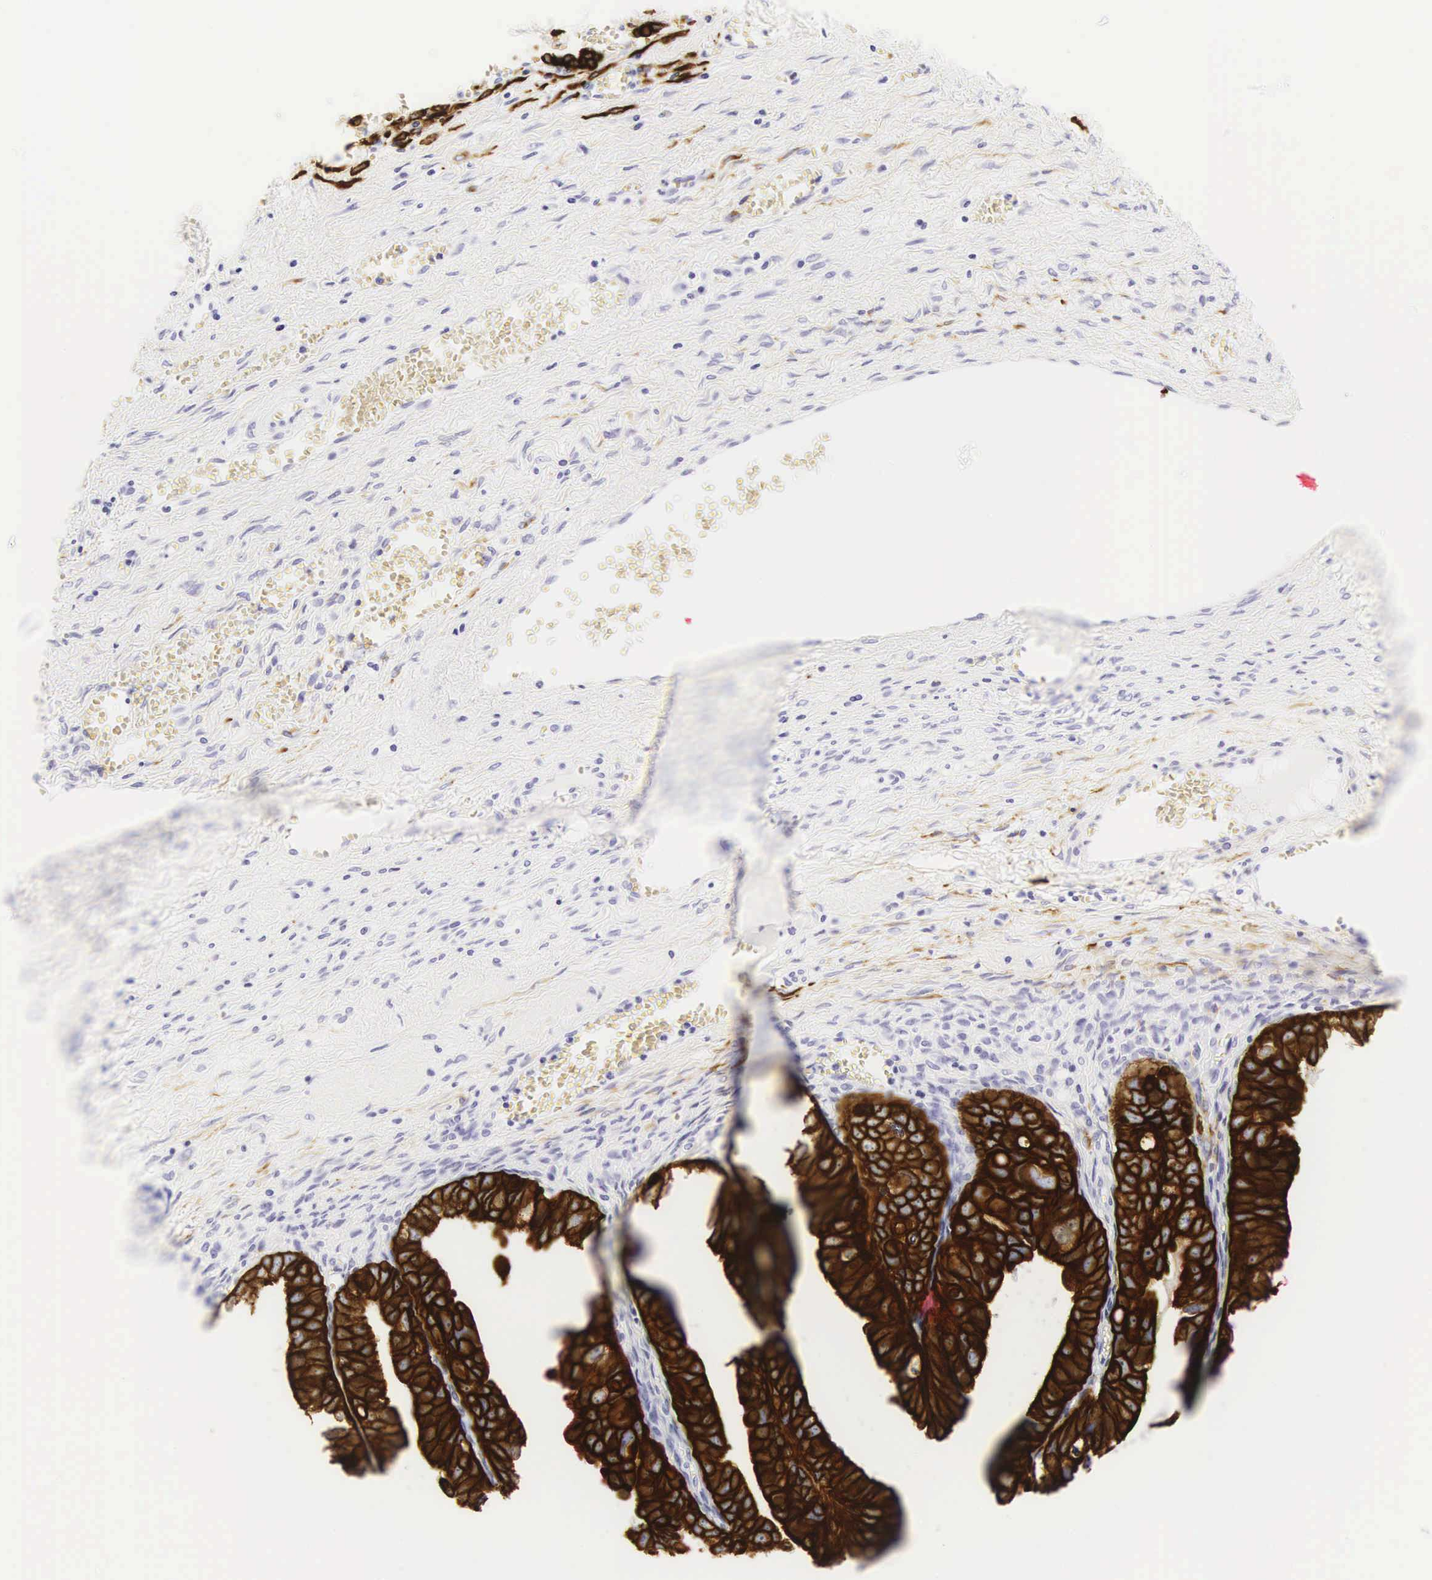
{"staining": {"intensity": "strong", "quantity": ">75%", "location": "cytoplasmic/membranous"}, "tissue": "ovarian cancer", "cell_type": "Tumor cells", "image_type": "cancer", "snomed": [{"axis": "morphology", "description": "Carcinoma, endometroid"}, {"axis": "topography", "description": "Ovary"}], "caption": "This image displays immunohistochemistry staining of human ovarian cancer (endometroid carcinoma), with high strong cytoplasmic/membranous positivity in about >75% of tumor cells.", "gene": "KRT18", "patient": {"sex": "female", "age": 85}}